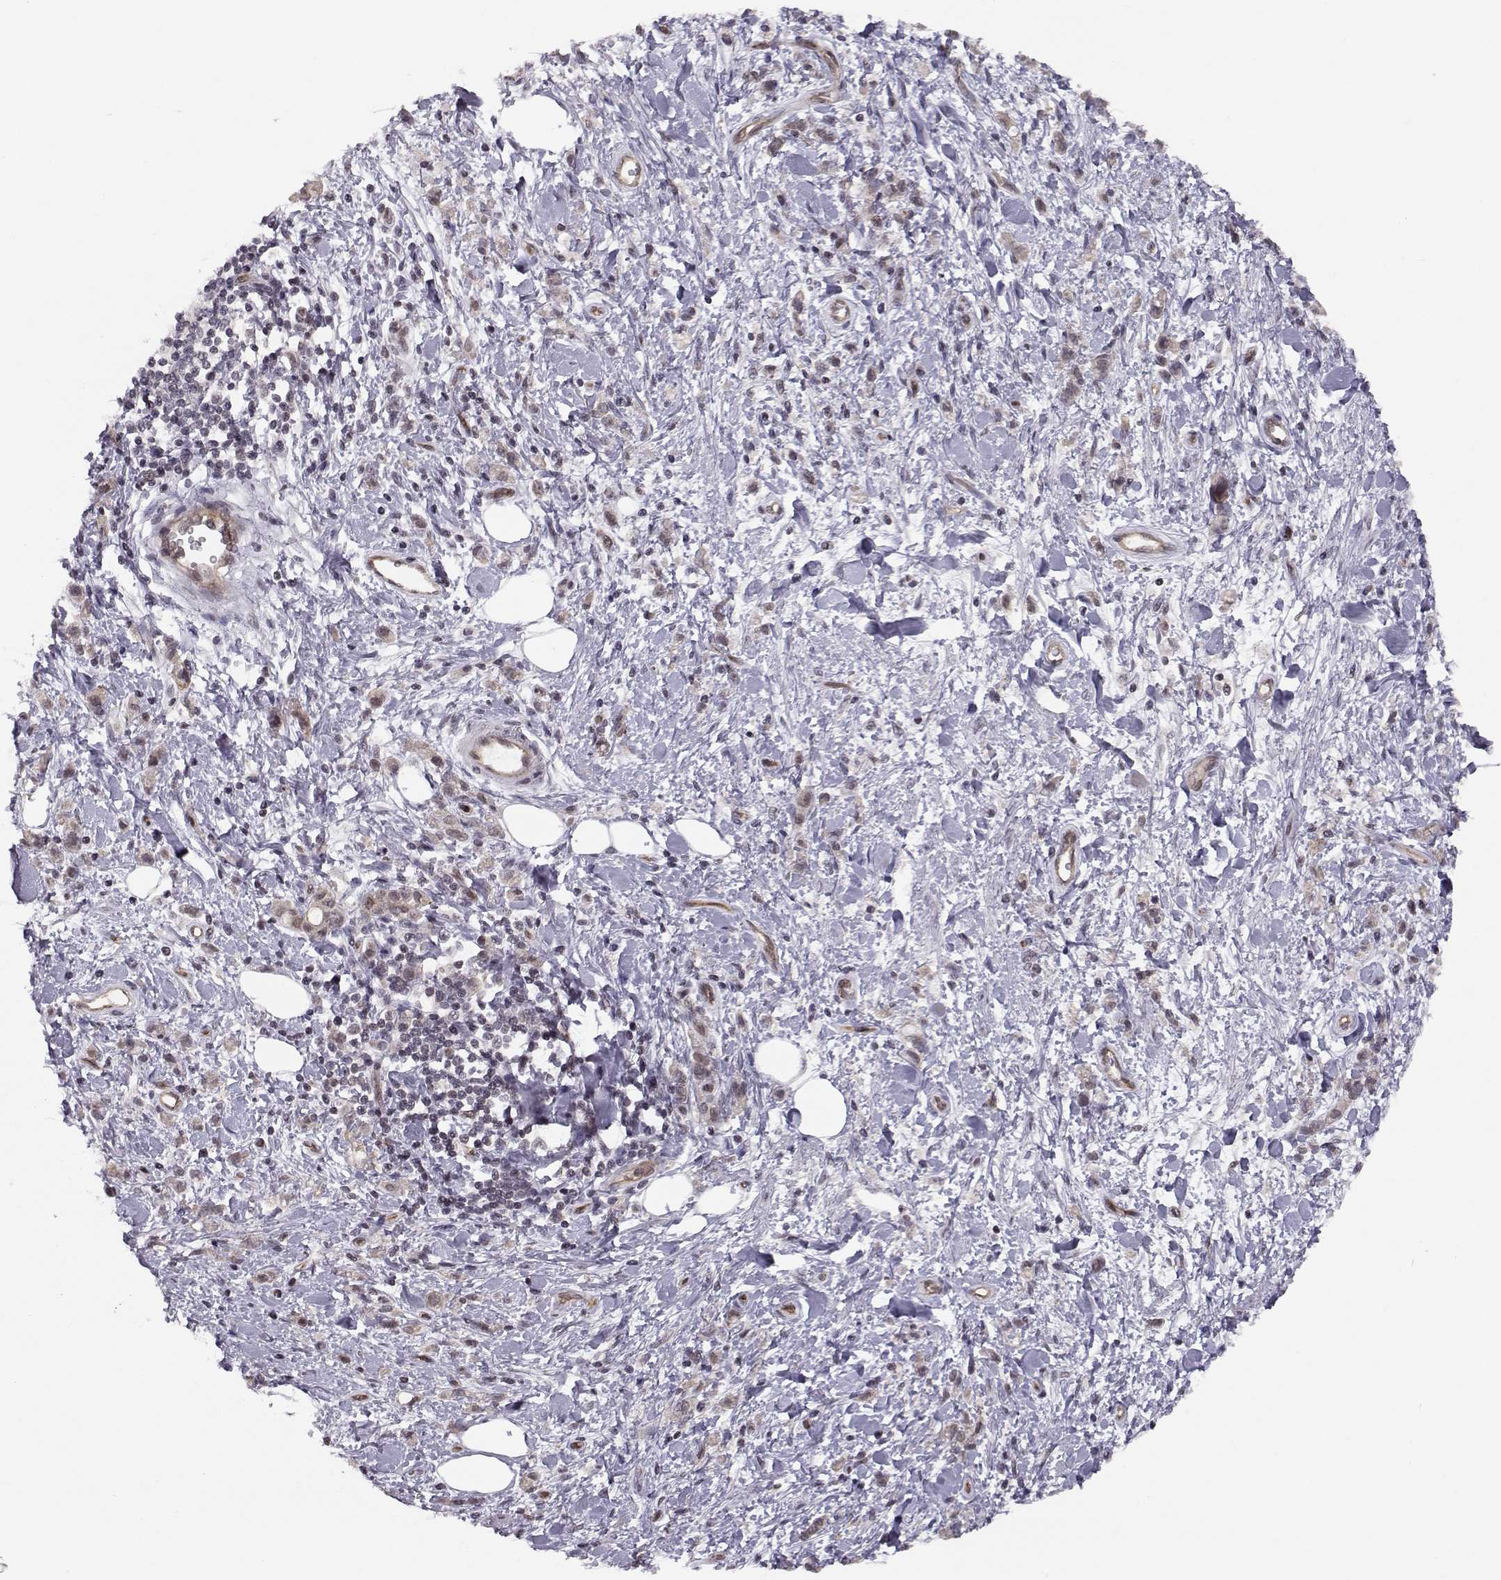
{"staining": {"intensity": "weak", "quantity": "25%-75%", "location": "cytoplasmic/membranous"}, "tissue": "stomach cancer", "cell_type": "Tumor cells", "image_type": "cancer", "snomed": [{"axis": "morphology", "description": "Adenocarcinoma, NOS"}, {"axis": "topography", "description": "Stomach"}], "caption": "Immunohistochemistry of human stomach cancer shows low levels of weak cytoplasmic/membranous expression in about 25%-75% of tumor cells.", "gene": "KIF13B", "patient": {"sex": "male", "age": 77}}